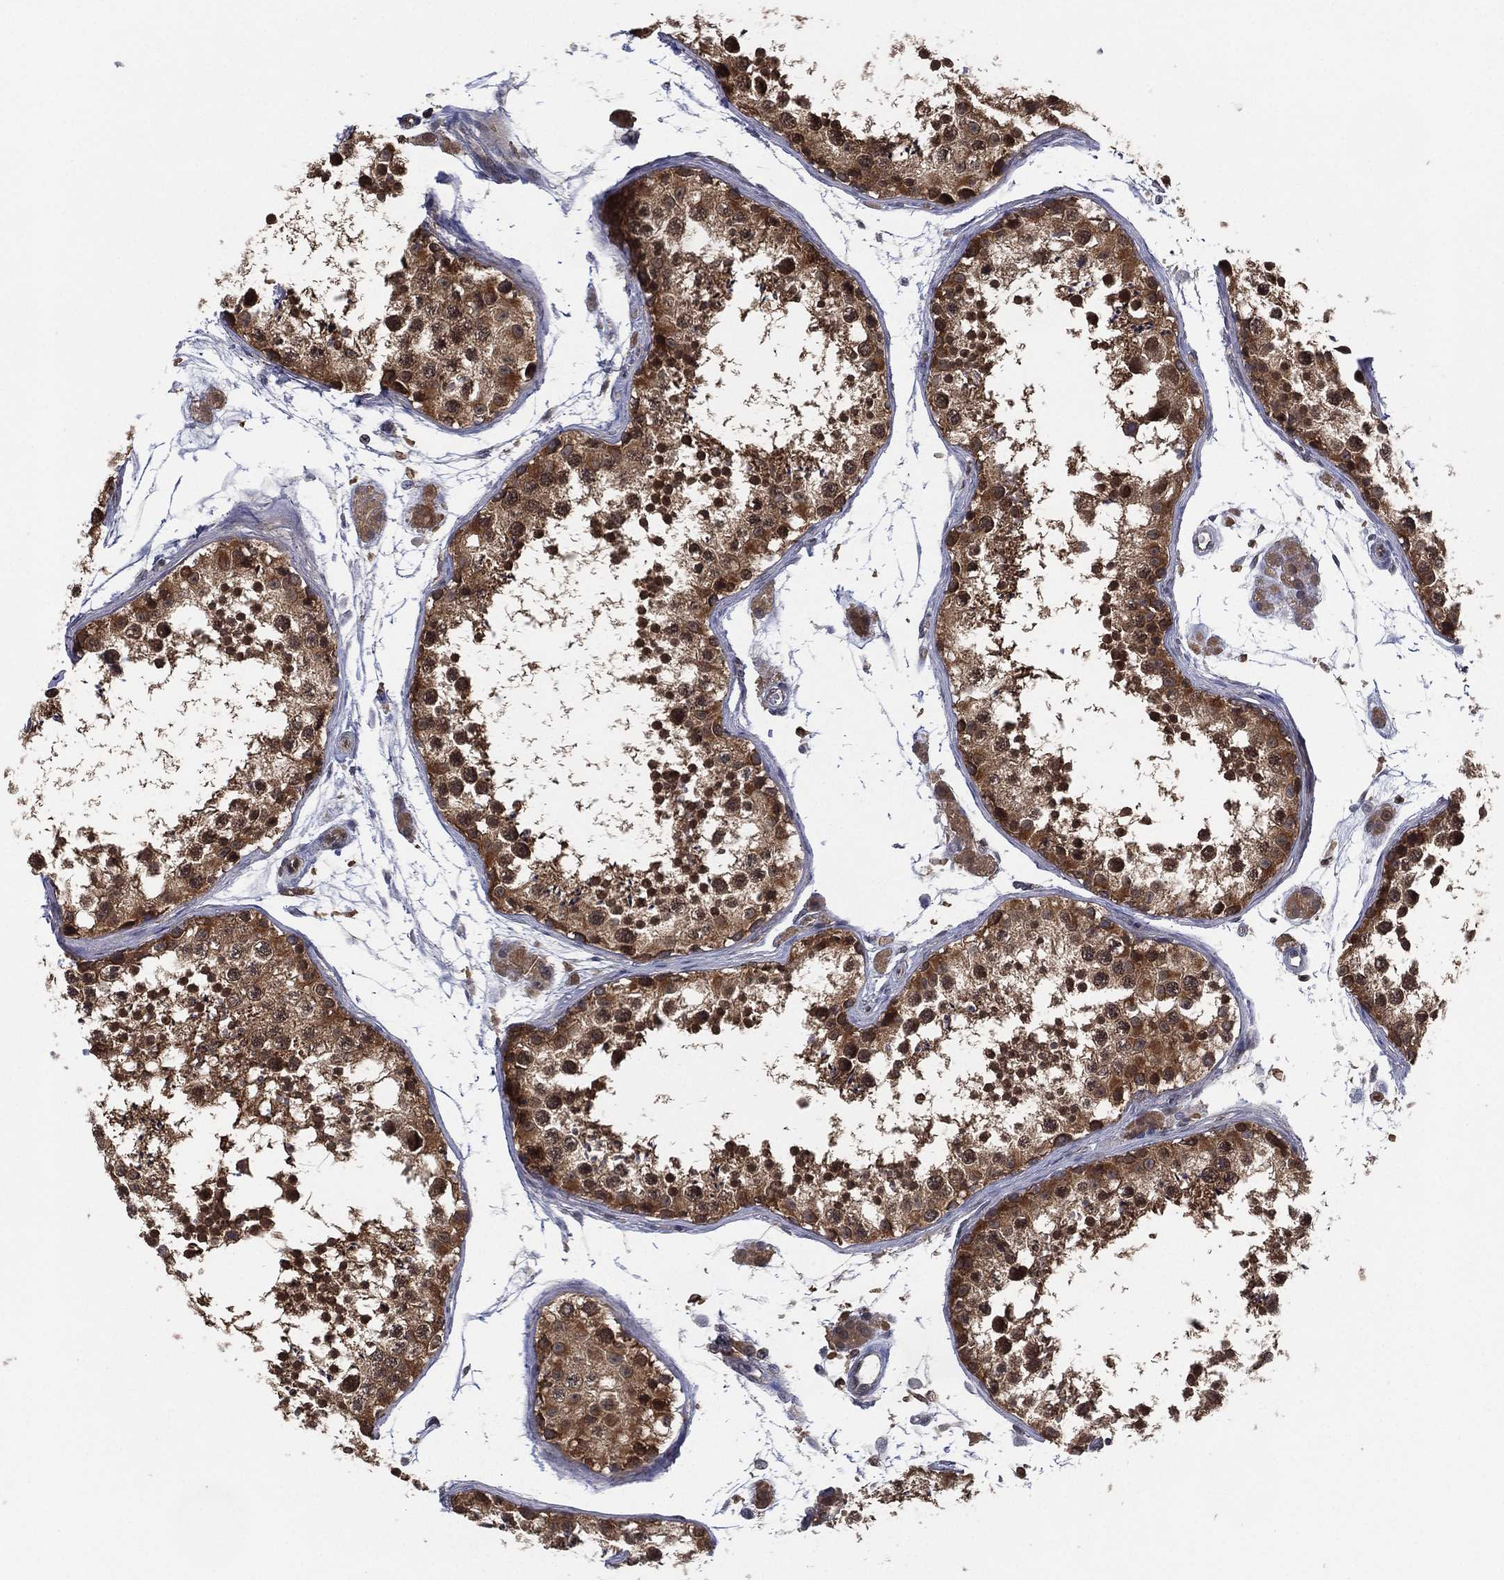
{"staining": {"intensity": "strong", "quantity": "25%-75%", "location": "cytoplasmic/membranous,nuclear"}, "tissue": "testis", "cell_type": "Cells in seminiferous ducts", "image_type": "normal", "snomed": [{"axis": "morphology", "description": "Normal tissue, NOS"}, {"axis": "topography", "description": "Testis"}], "caption": "Immunohistochemical staining of normal testis displays 25%-75% levels of strong cytoplasmic/membranous,nuclear protein expression in about 25%-75% of cells in seminiferous ducts. The staining was performed using DAB (3,3'-diaminobenzidine), with brown indicating positive protein expression. Nuclei are stained blue with hematoxylin.", "gene": "PSMG4", "patient": {"sex": "male", "age": 41}}